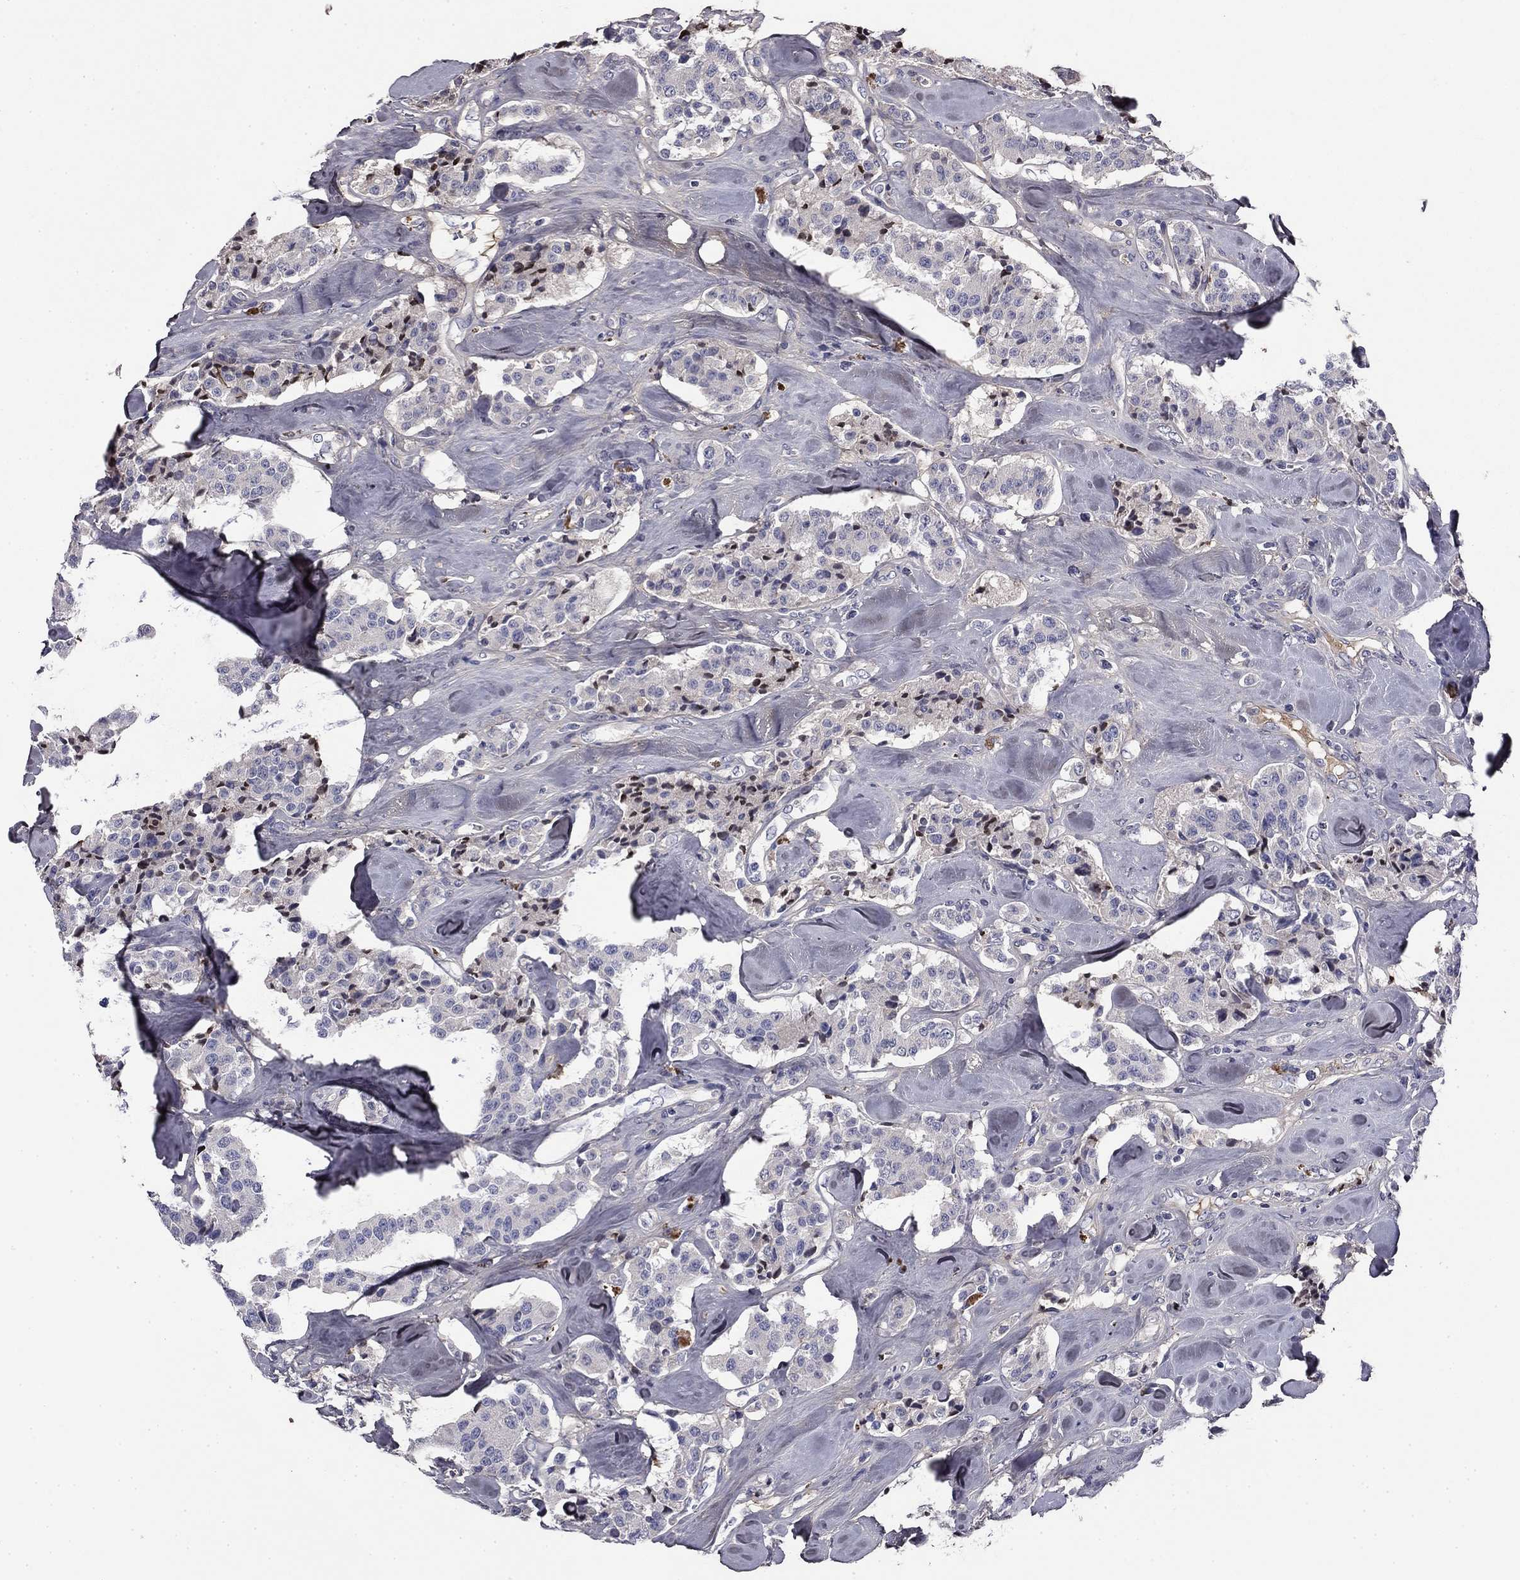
{"staining": {"intensity": "negative", "quantity": "none", "location": "none"}, "tissue": "carcinoid", "cell_type": "Tumor cells", "image_type": "cancer", "snomed": [{"axis": "morphology", "description": "Carcinoid, malignant, NOS"}, {"axis": "topography", "description": "Pancreas"}], "caption": "A high-resolution image shows immunohistochemistry staining of carcinoid (malignant), which shows no significant staining in tumor cells.", "gene": "COL2A1", "patient": {"sex": "male", "age": 41}}